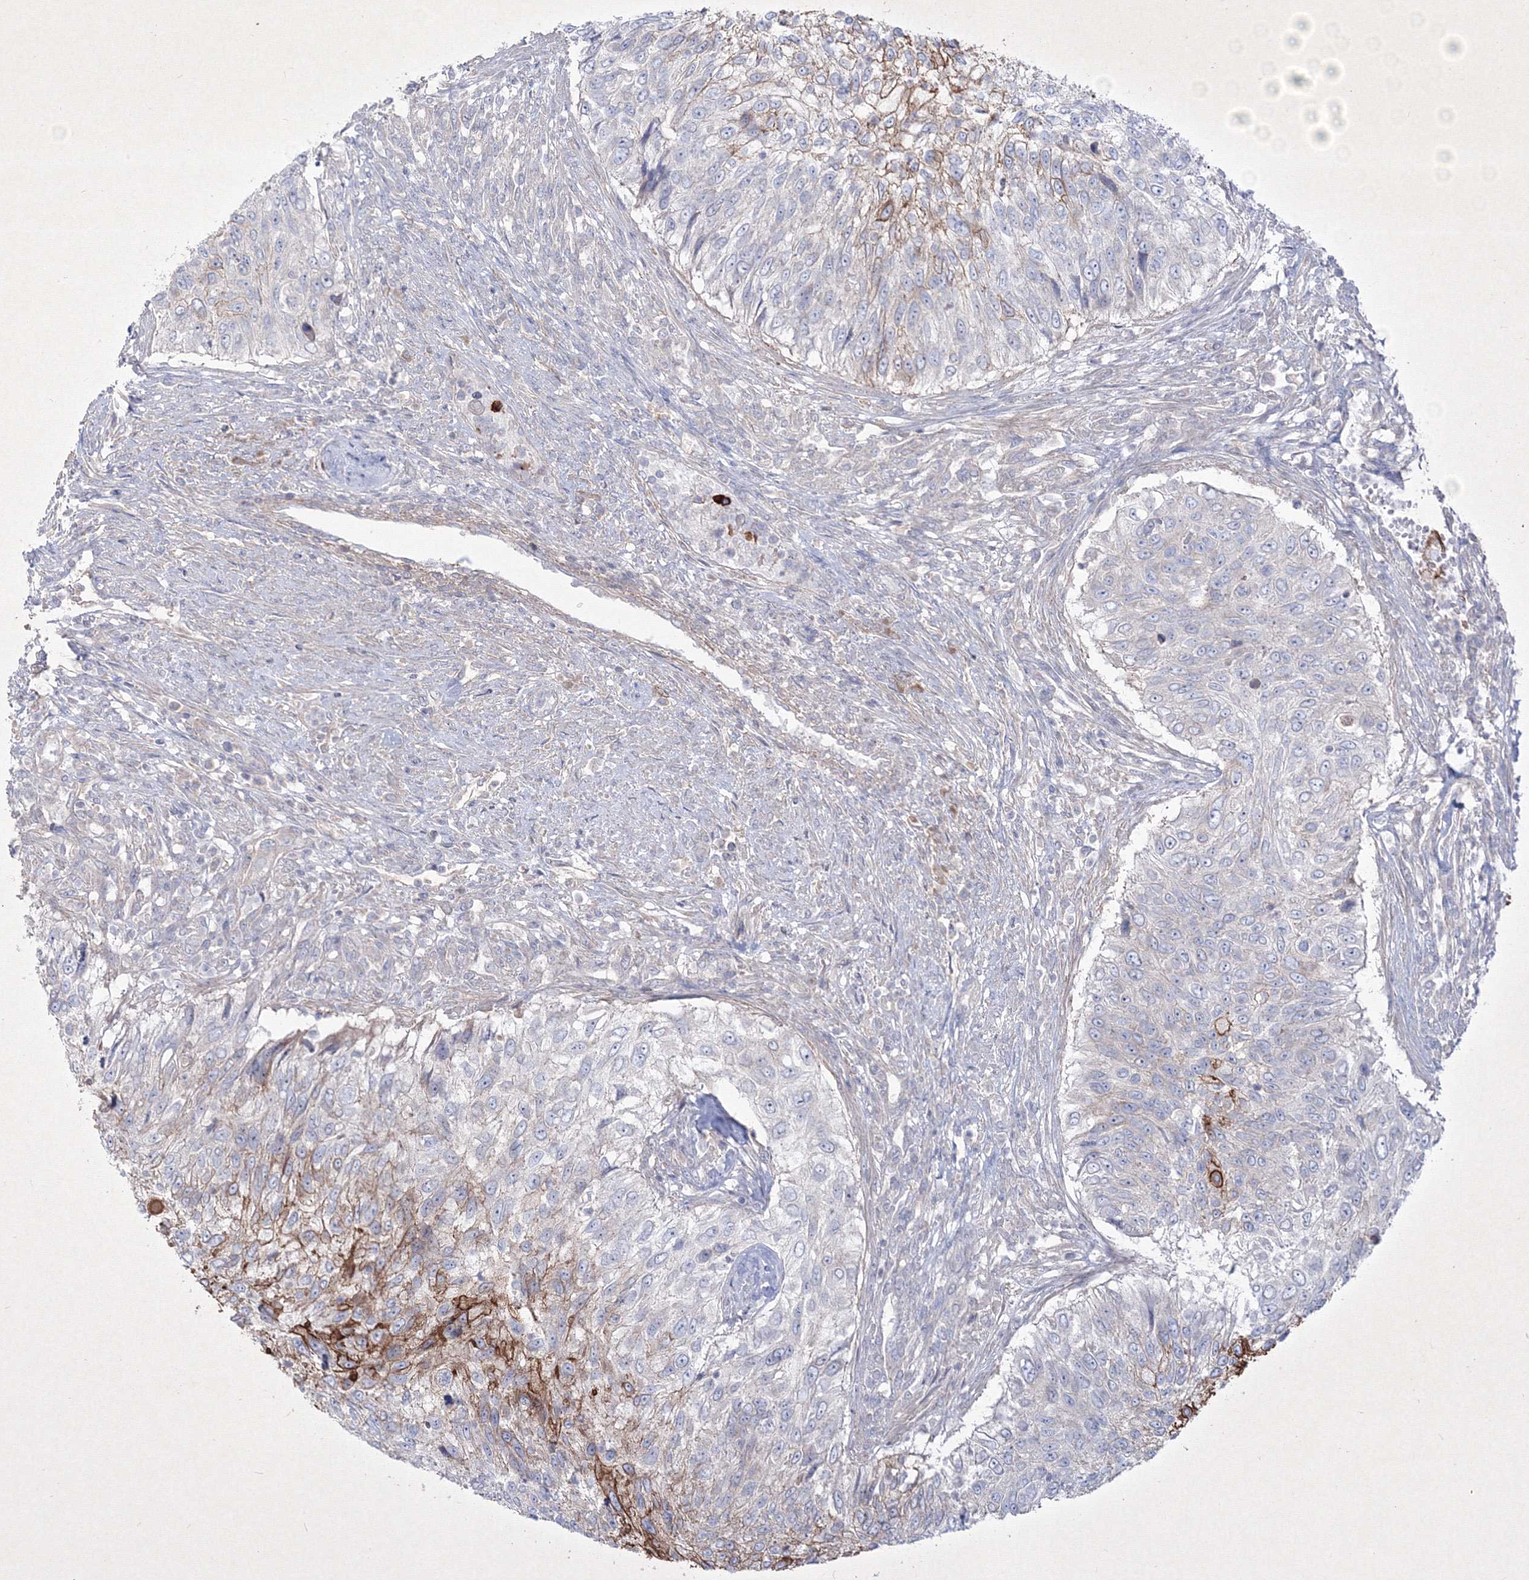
{"staining": {"intensity": "strong", "quantity": "25%-75%", "location": "cytoplasmic/membranous"}, "tissue": "urothelial cancer", "cell_type": "Tumor cells", "image_type": "cancer", "snomed": [{"axis": "morphology", "description": "Urothelial carcinoma, High grade"}, {"axis": "topography", "description": "Urinary bladder"}], "caption": "A brown stain highlights strong cytoplasmic/membranous expression of a protein in urothelial cancer tumor cells.", "gene": "TMEM139", "patient": {"sex": "female", "age": 60}}